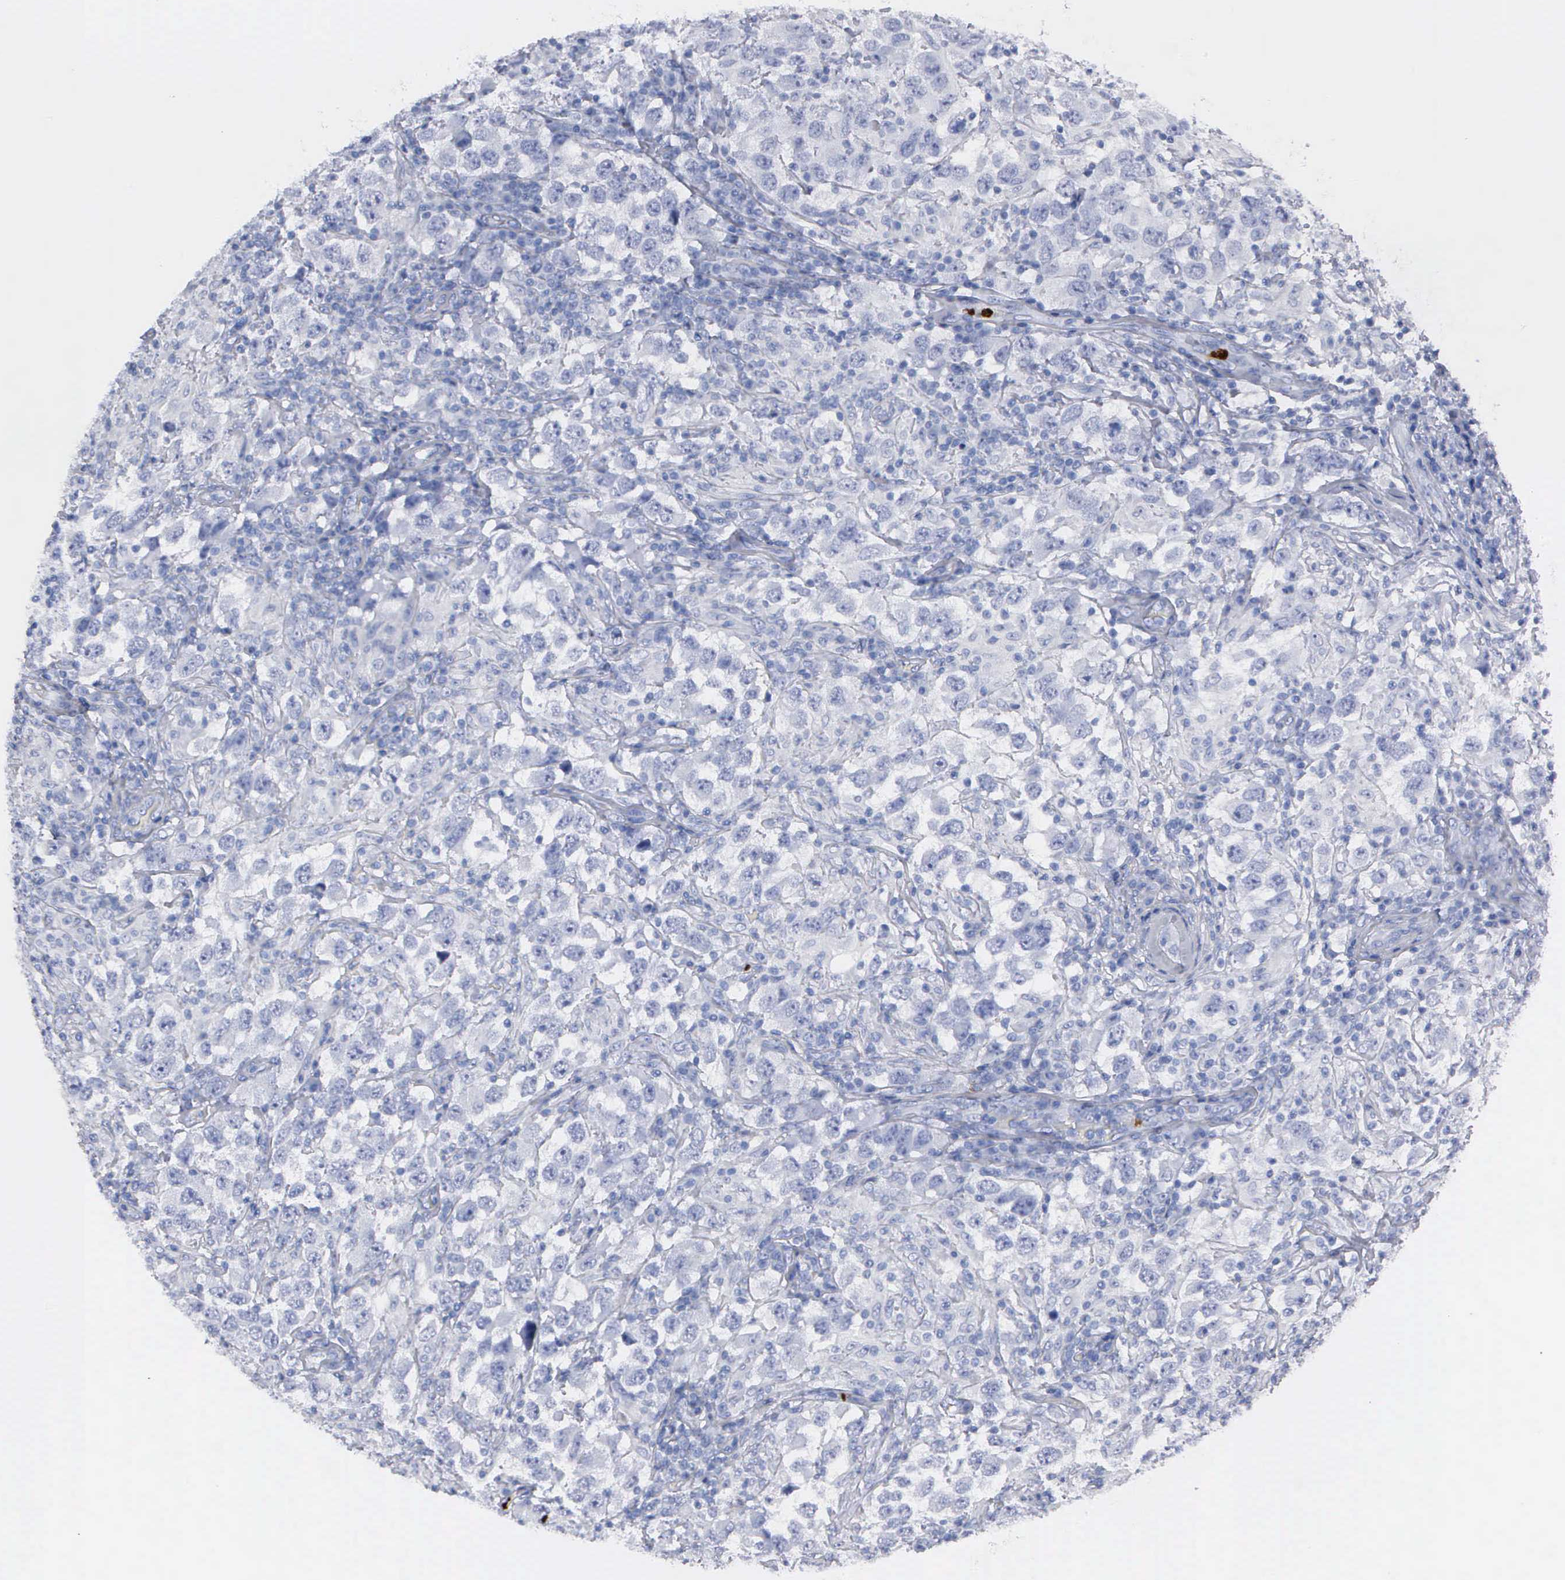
{"staining": {"intensity": "negative", "quantity": "none", "location": "none"}, "tissue": "testis cancer", "cell_type": "Tumor cells", "image_type": "cancer", "snomed": [{"axis": "morphology", "description": "Carcinoma, Embryonal, NOS"}, {"axis": "topography", "description": "Testis"}], "caption": "Tumor cells show no significant protein expression in testis cancer (embryonal carcinoma).", "gene": "CTSG", "patient": {"sex": "male", "age": 21}}